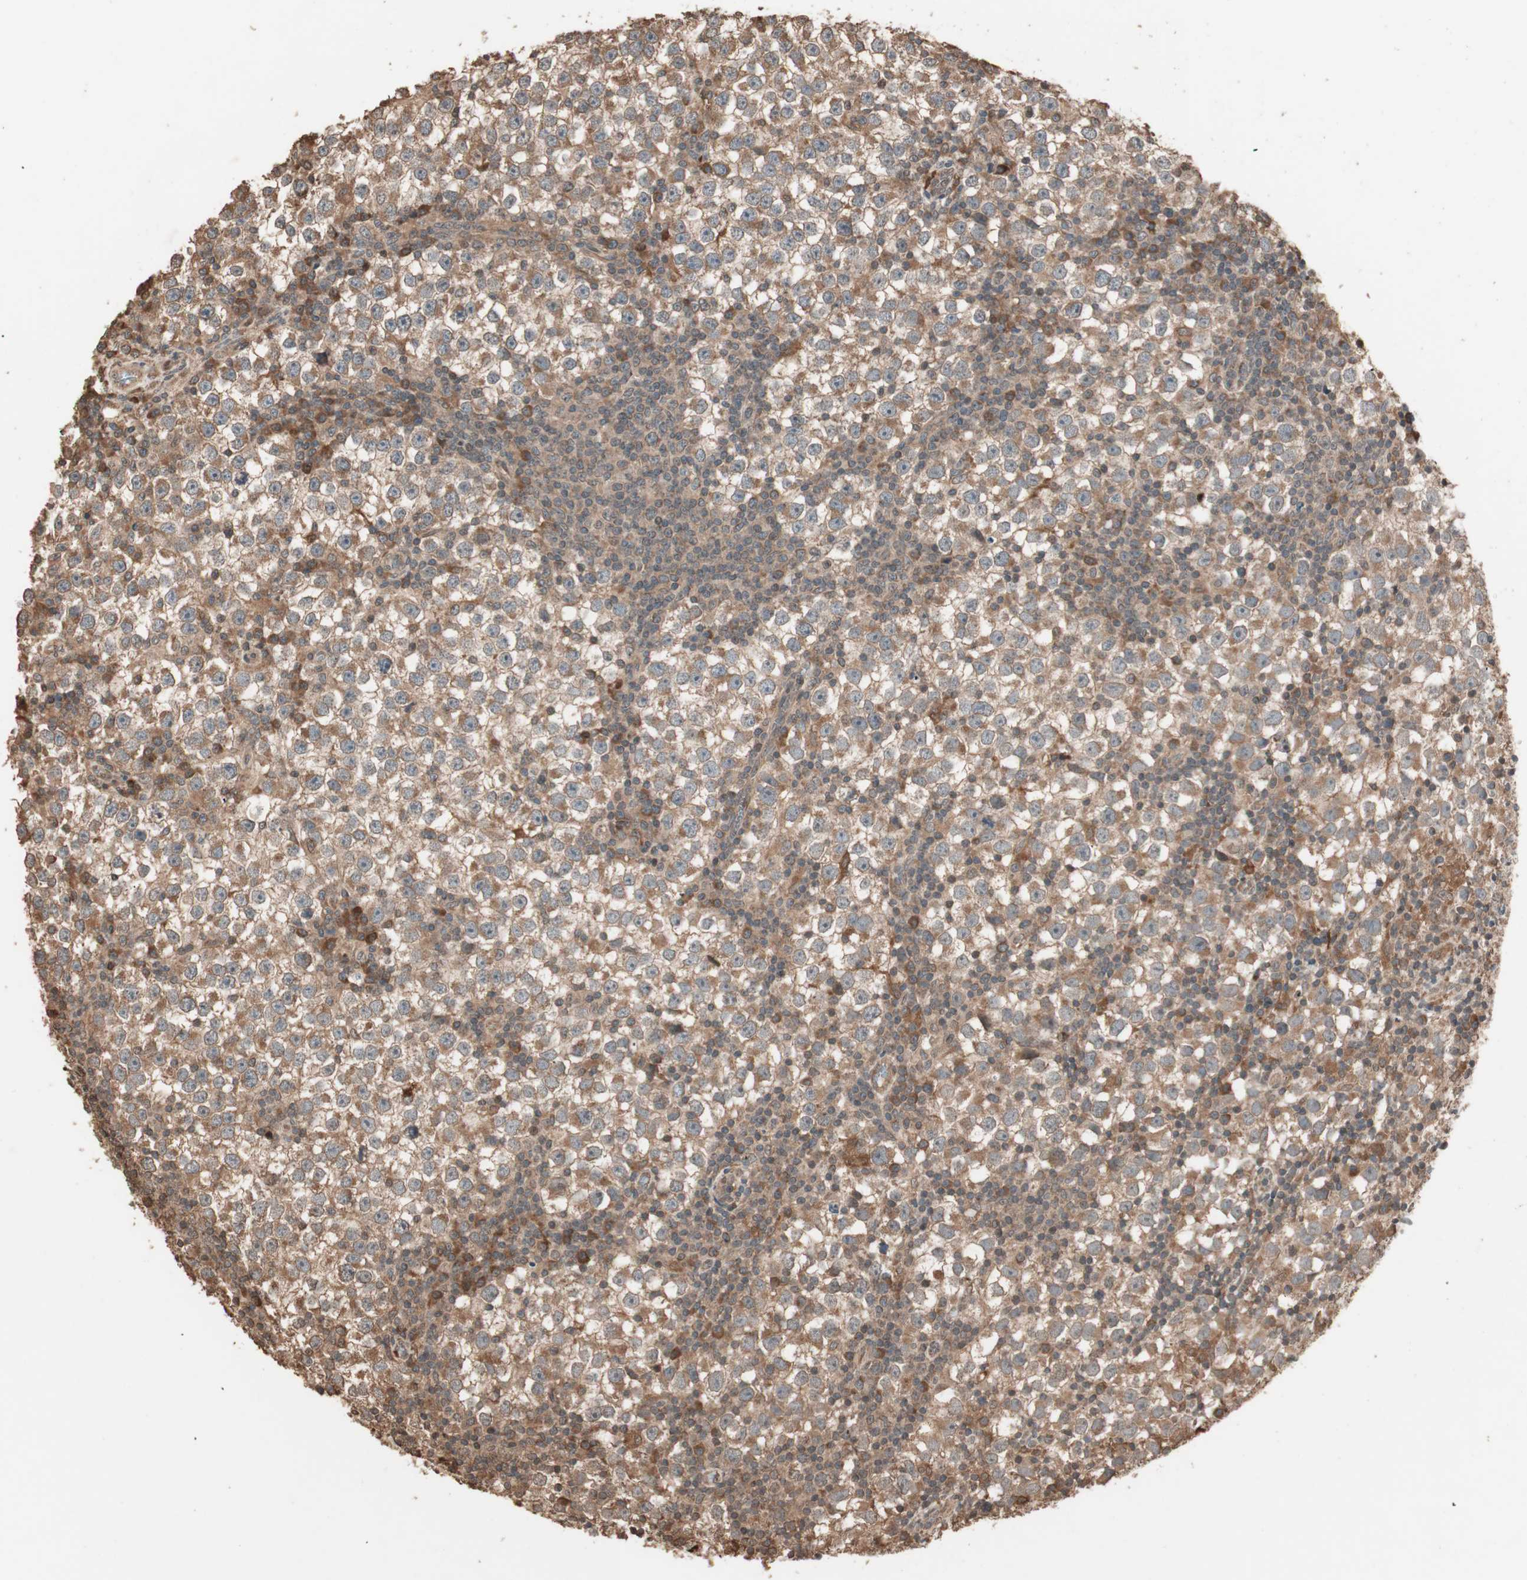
{"staining": {"intensity": "moderate", "quantity": ">75%", "location": "cytoplasmic/membranous"}, "tissue": "testis cancer", "cell_type": "Tumor cells", "image_type": "cancer", "snomed": [{"axis": "morphology", "description": "Seminoma, NOS"}, {"axis": "topography", "description": "Testis"}], "caption": "An image of human testis cancer stained for a protein exhibits moderate cytoplasmic/membranous brown staining in tumor cells.", "gene": "USP20", "patient": {"sex": "male", "age": 65}}